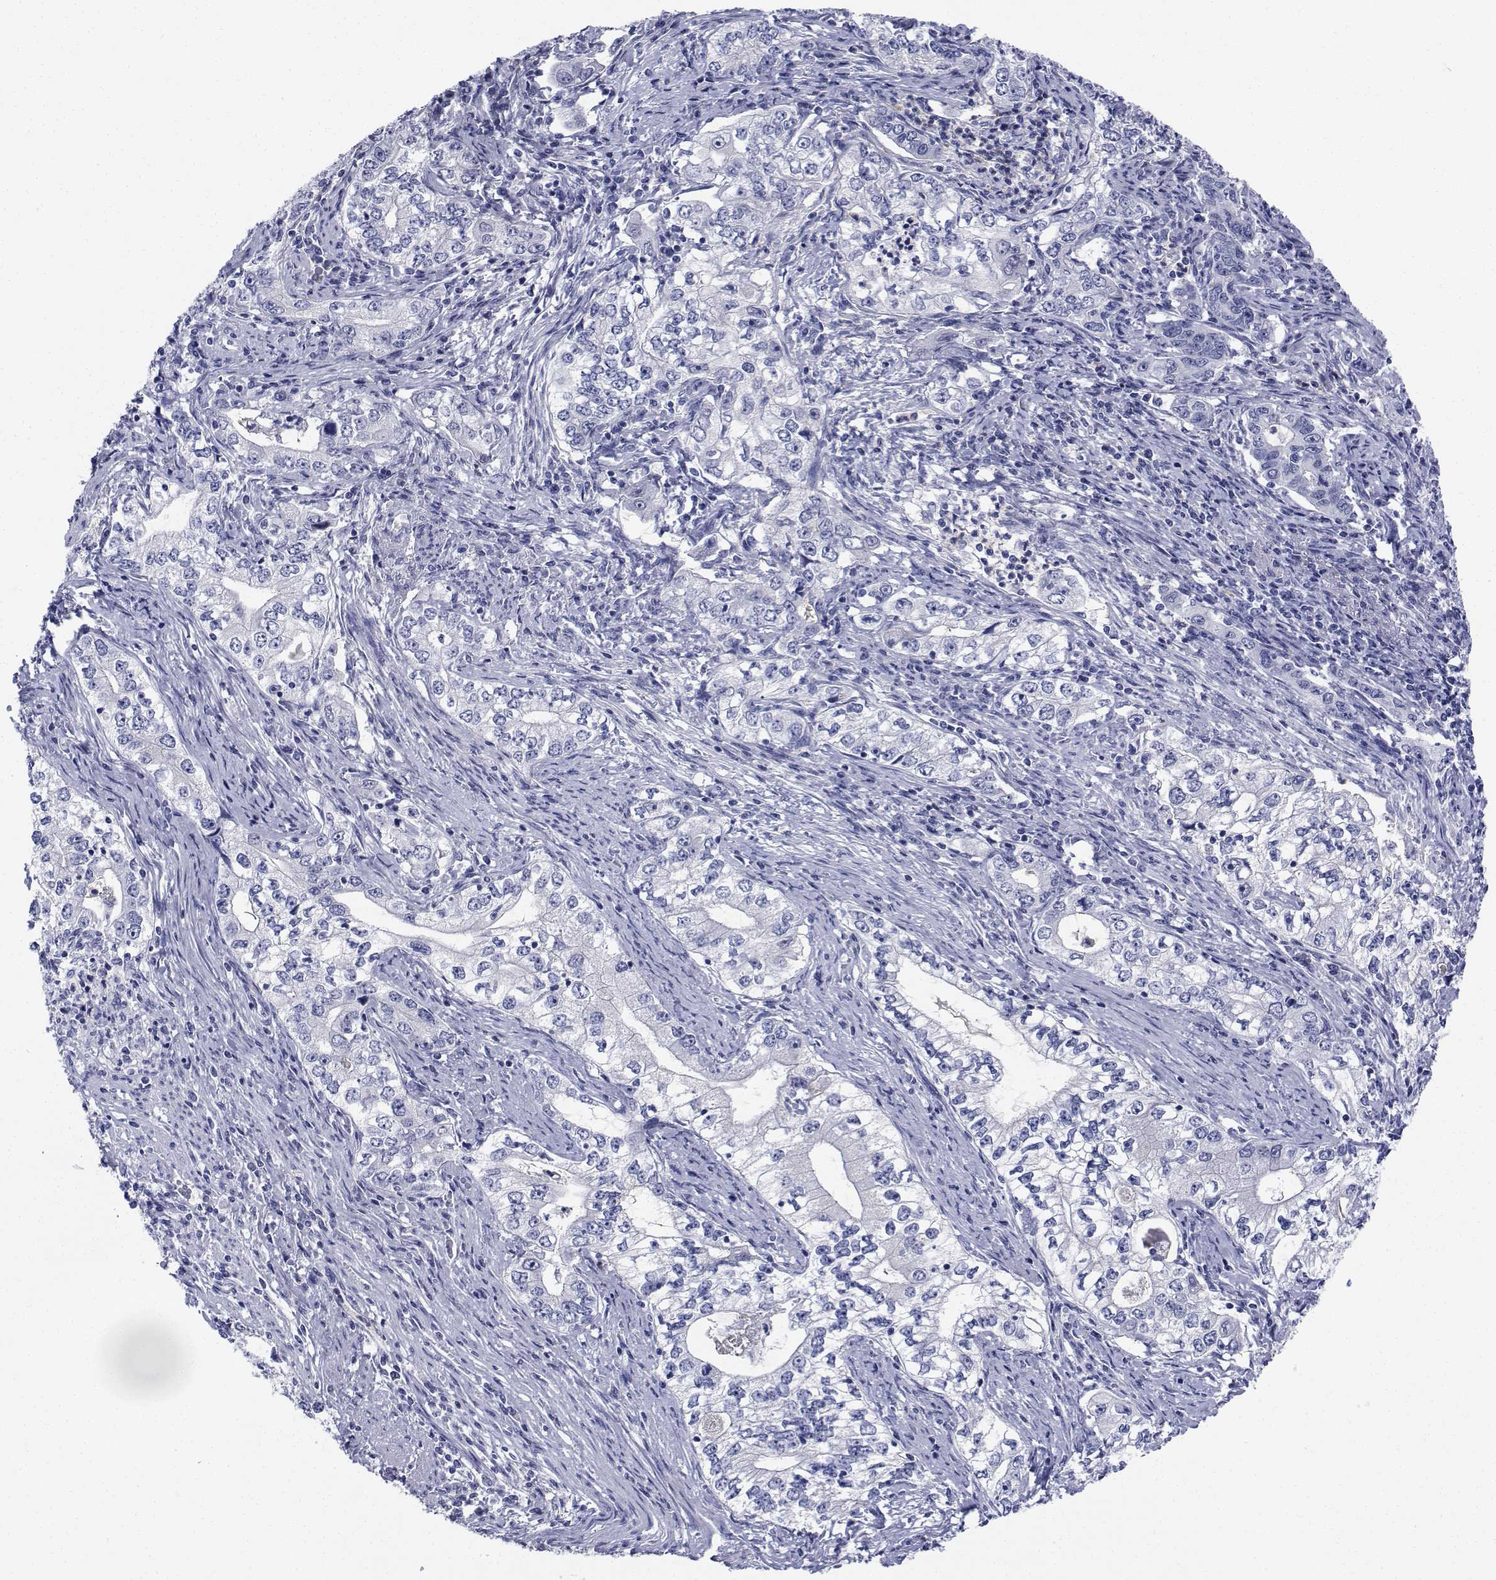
{"staining": {"intensity": "negative", "quantity": "none", "location": "none"}, "tissue": "stomach cancer", "cell_type": "Tumor cells", "image_type": "cancer", "snomed": [{"axis": "morphology", "description": "Adenocarcinoma, NOS"}, {"axis": "topography", "description": "Stomach, lower"}], "caption": "There is no significant staining in tumor cells of adenocarcinoma (stomach).", "gene": "PLXNA4", "patient": {"sex": "female", "age": 72}}